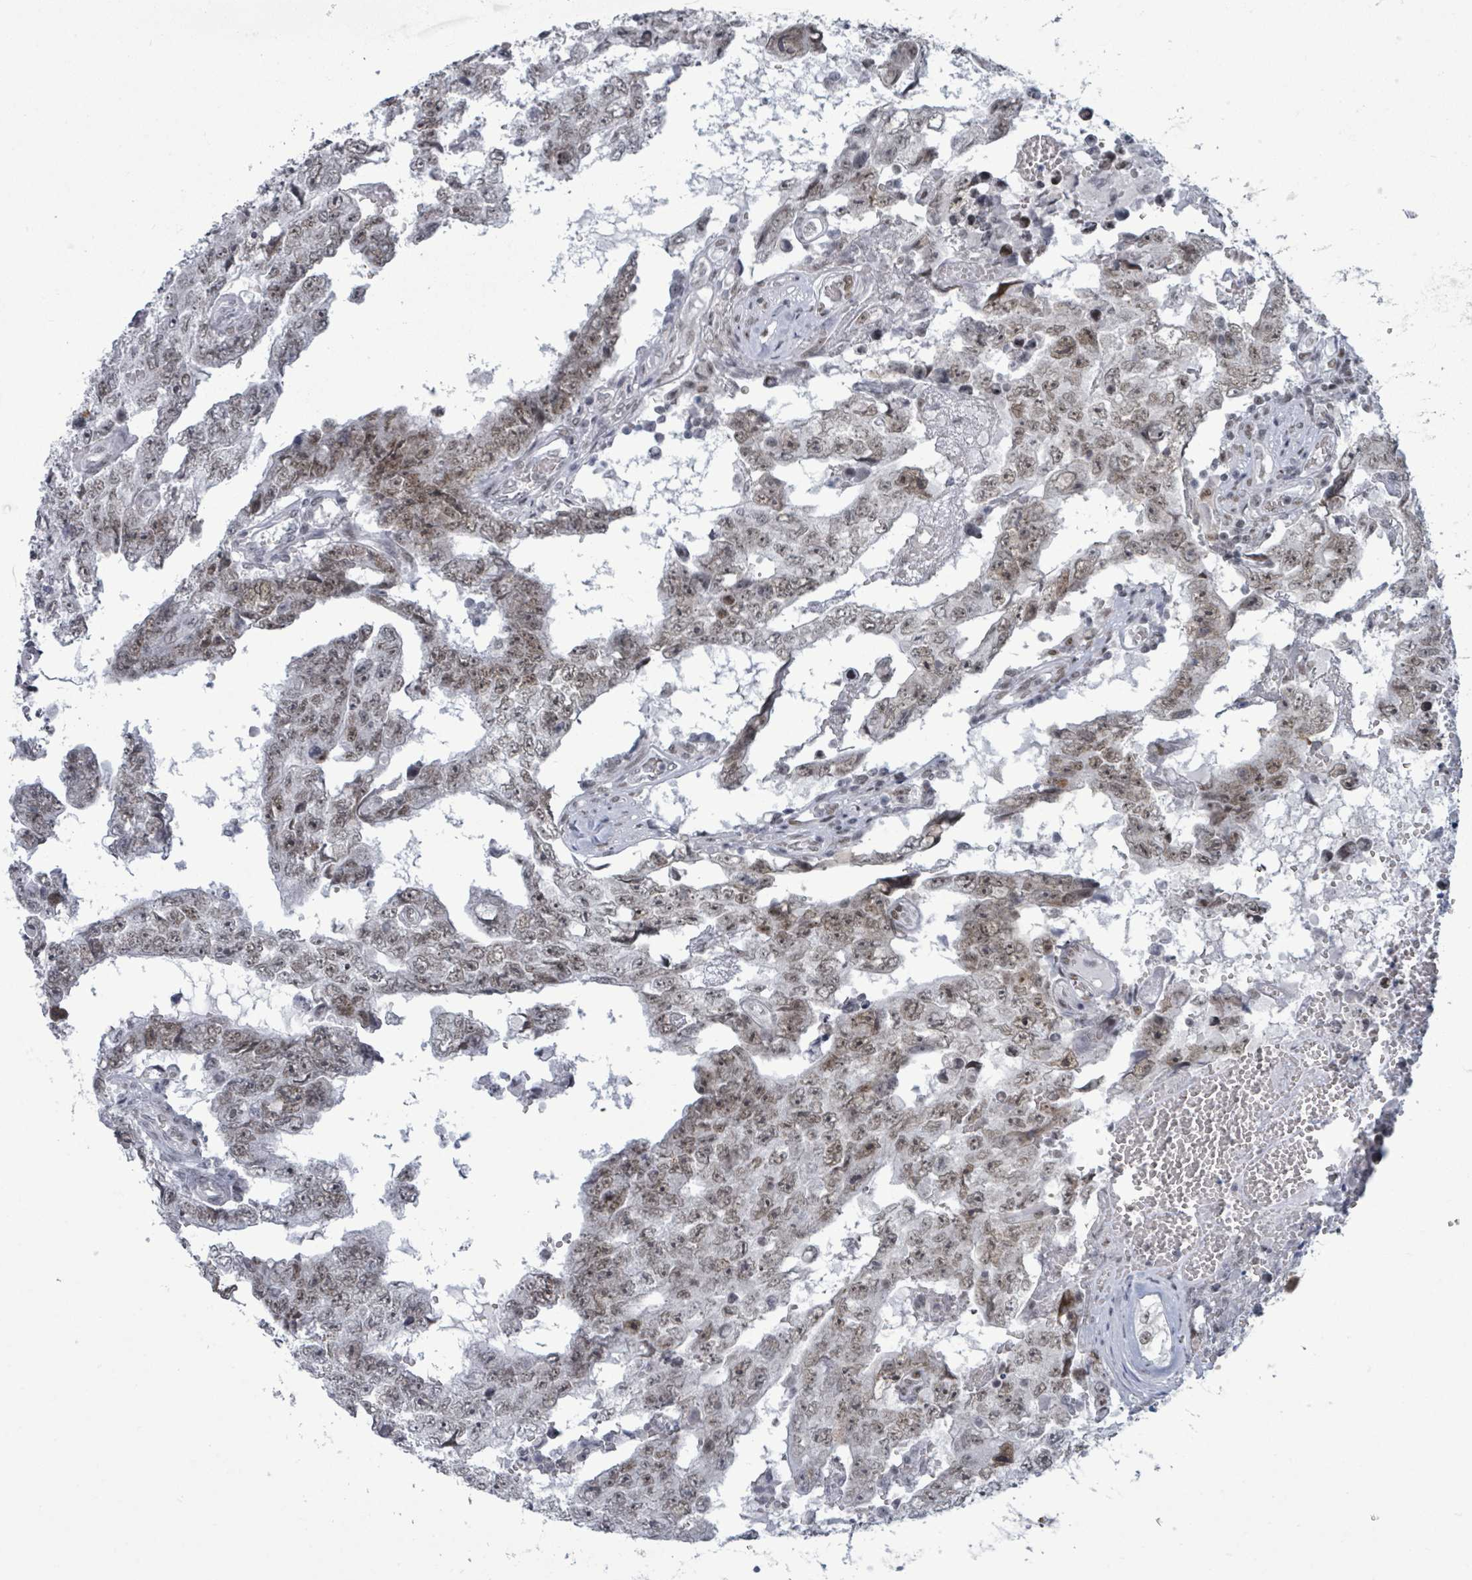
{"staining": {"intensity": "moderate", "quantity": ">75%", "location": "nuclear"}, "tissue": "testis cancer", "cell_type": "Tumor cells", "image_type": "cancer", "snomed": [{"axis": "morphology", "description": "Carcinoma, Embryonal, NOS"}, {"axis": "topography", "description": "Testis"}], "caption": "A high-resolution photomicrograph shows immunohistochemistry staining of testis embryonal carcinoma, which demonstrates moderate nuclear expression in about >75% of tumor cells.", "gene": "ERCC5", "patient": {"sex": "male", "age": 25}}